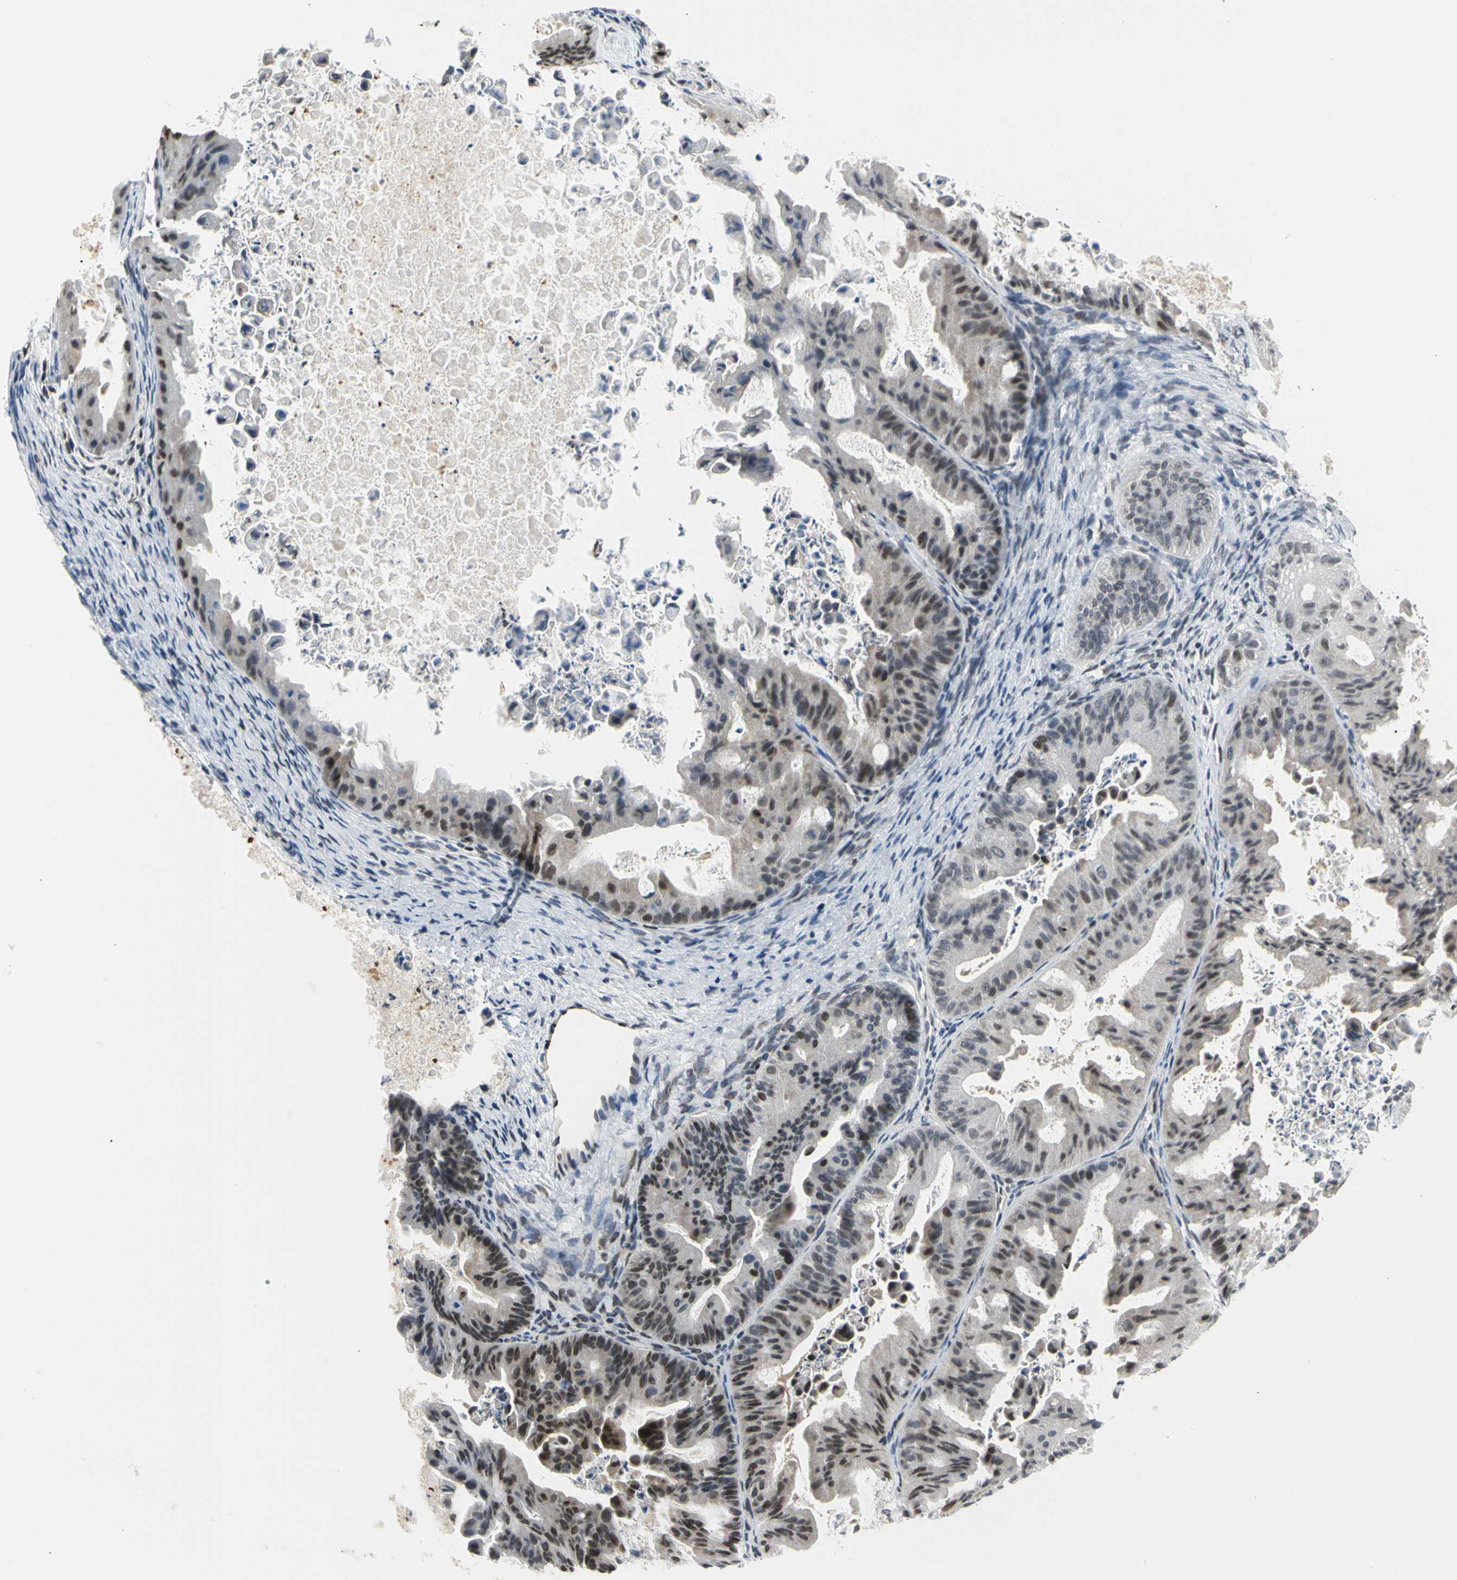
{"staining": {"intensity": "moderate", "quantity": ">75%", "location": "nuclear"}, "tissue": "ovarian cancer", "cell_type": "Tumor cells", "image_type": "cancer", "snomed": [{"axis": "morphology", "description": "Cystadenocarcinoma, mucinous, NOS"}, {"axis": "topography", "description": "Ovary"}], "caption": "Immunohistochemistry (IHC) of ovarian mucinous cystadenocarcinoma demonstrates medium levels of moderate nuclear positivity in about >75% of tumor cells.", "gene": "IMPG2", "patient": {"sex": "female", "age": 37}}